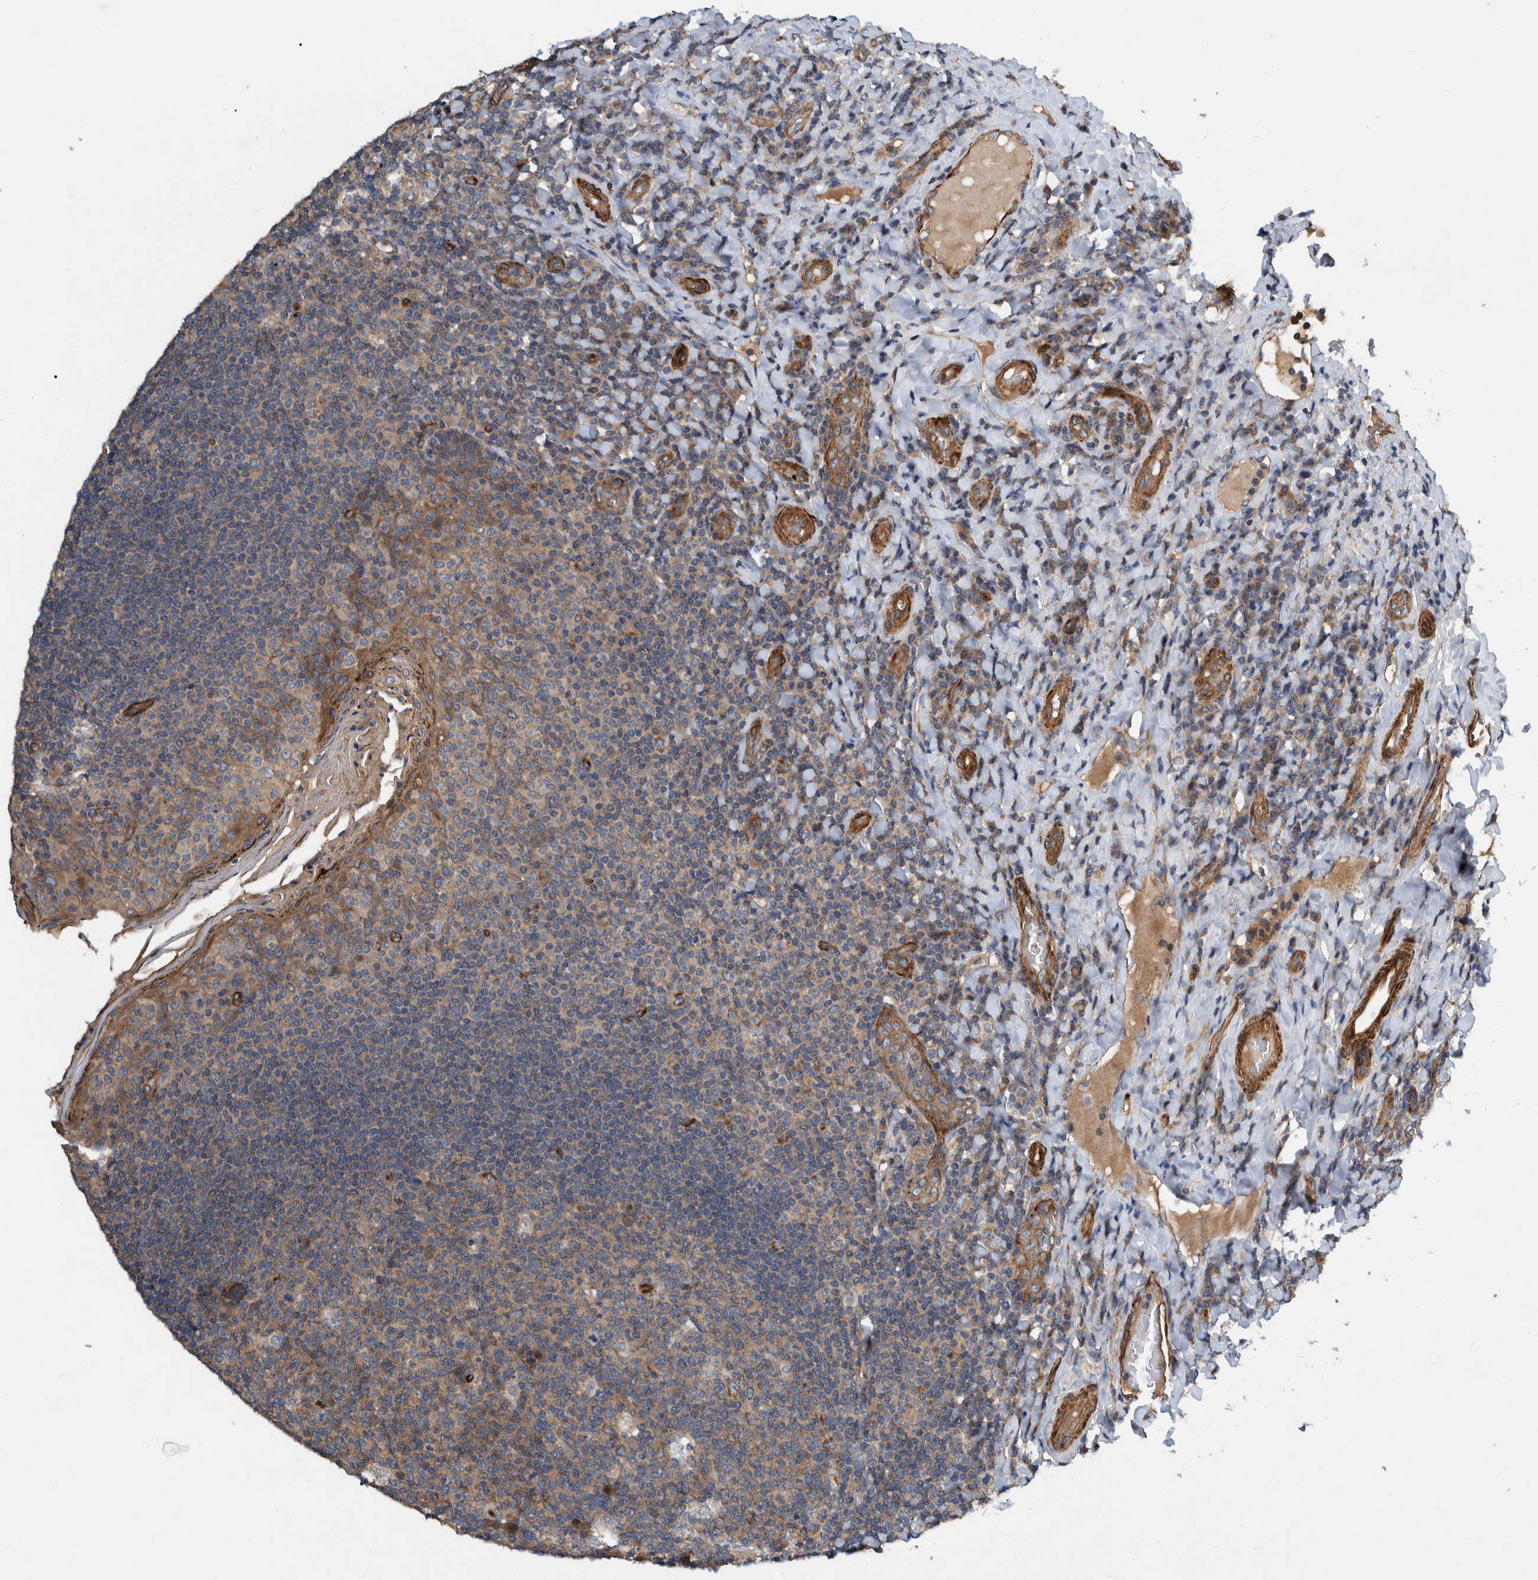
{"staining": {"intensity": "moderate", "quantity": ">75%", "location": "cytoplasmic/membranous"}, "tissue": "tonsil", "cell_type": "Germinal center cells", "image_type": "normal", "snomed": [{"axis": "morphology", "description": "Normal tissue, NOS"}, {"axis": "topography", "description": "Tonsil"}], "caption": "This is an image of IHC staining of unremarkable tonsil, which shows moderate positivity in the cytoplasmic/membranous of germinal center cells.", "gene": "GRPEL2", "patient": {"sex": "male", "age": 17}}